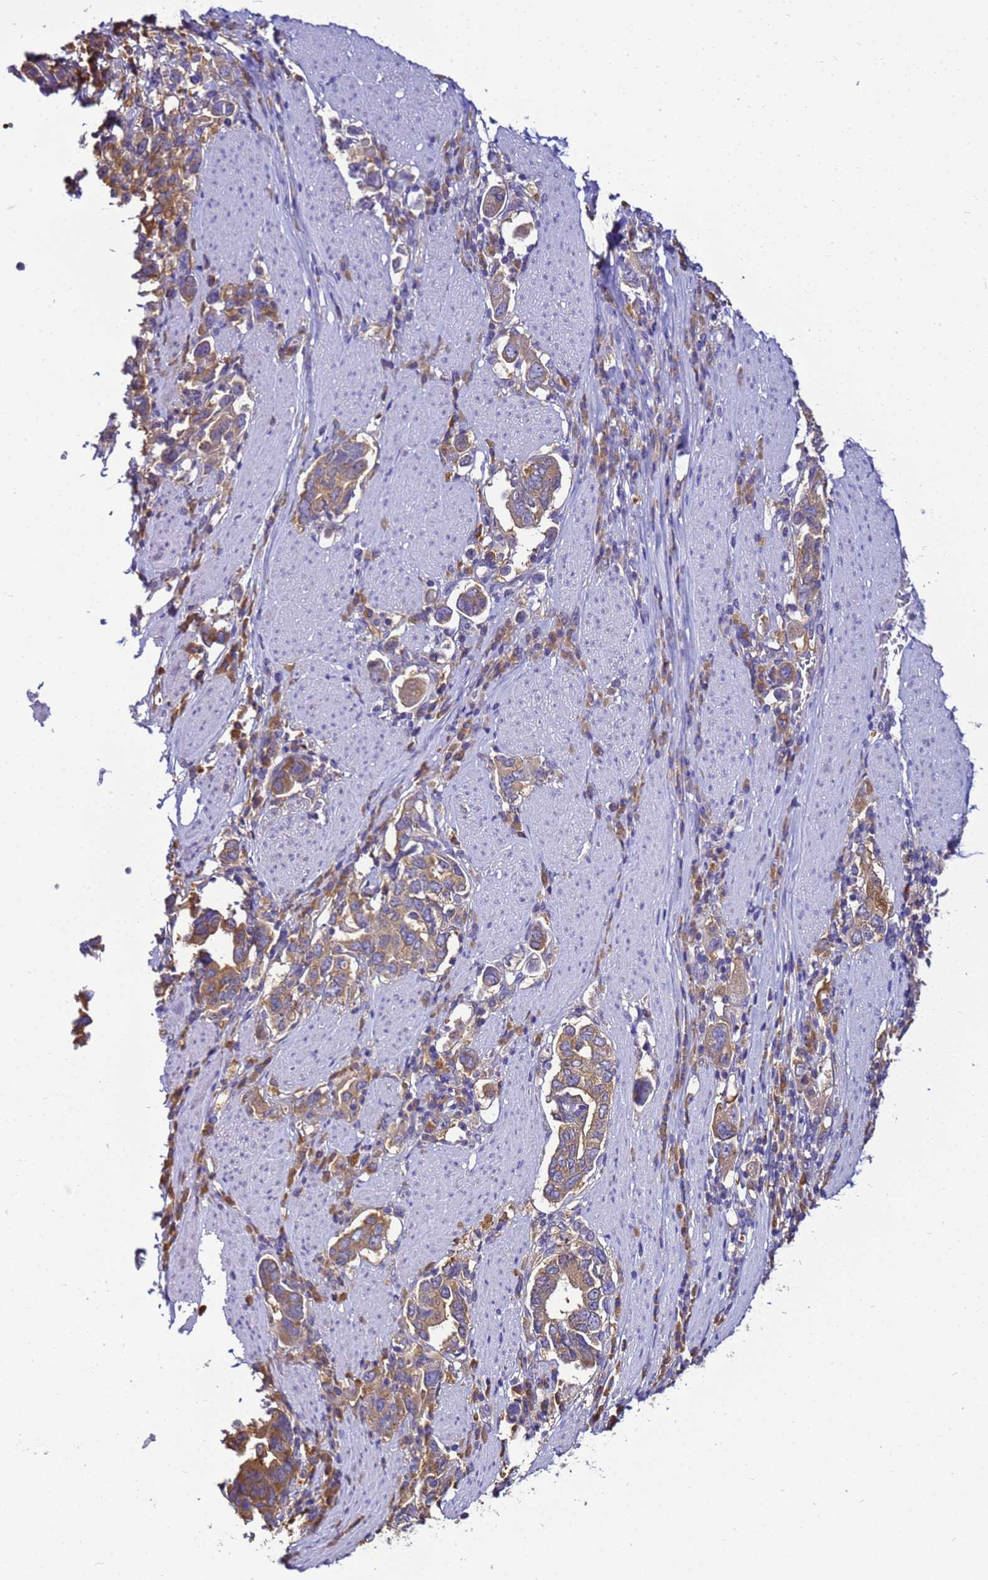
{"staining": {"intensity": "moderate", "quantity": ">75%", "location": "cytoplasmic/membranous"}, "tissue": "stomach cancer", "cell_type": "Tumor cells", "image_type": "cancer", "snomed": [{"axis": "morphology", "description": "Adenocarcinoma, NOS"}, {"axis": "topography", "description": "Stomach, upper"}, {"axis": "topography", "description": "Stomach"}], "caption": "High-power microscopy captured an IHC micrograph of stomach cancer, revealing moderate cytoplasmic/membranous expression in approximately >75% of tumor cells. The staining was performed using DAB to visualize the protein expression in brown, while the nuclei were stained in blue with hematoxylin (Magnification: 20x).", "gene": "NARS1", "patient": {"sex": "male", "age": 62}}